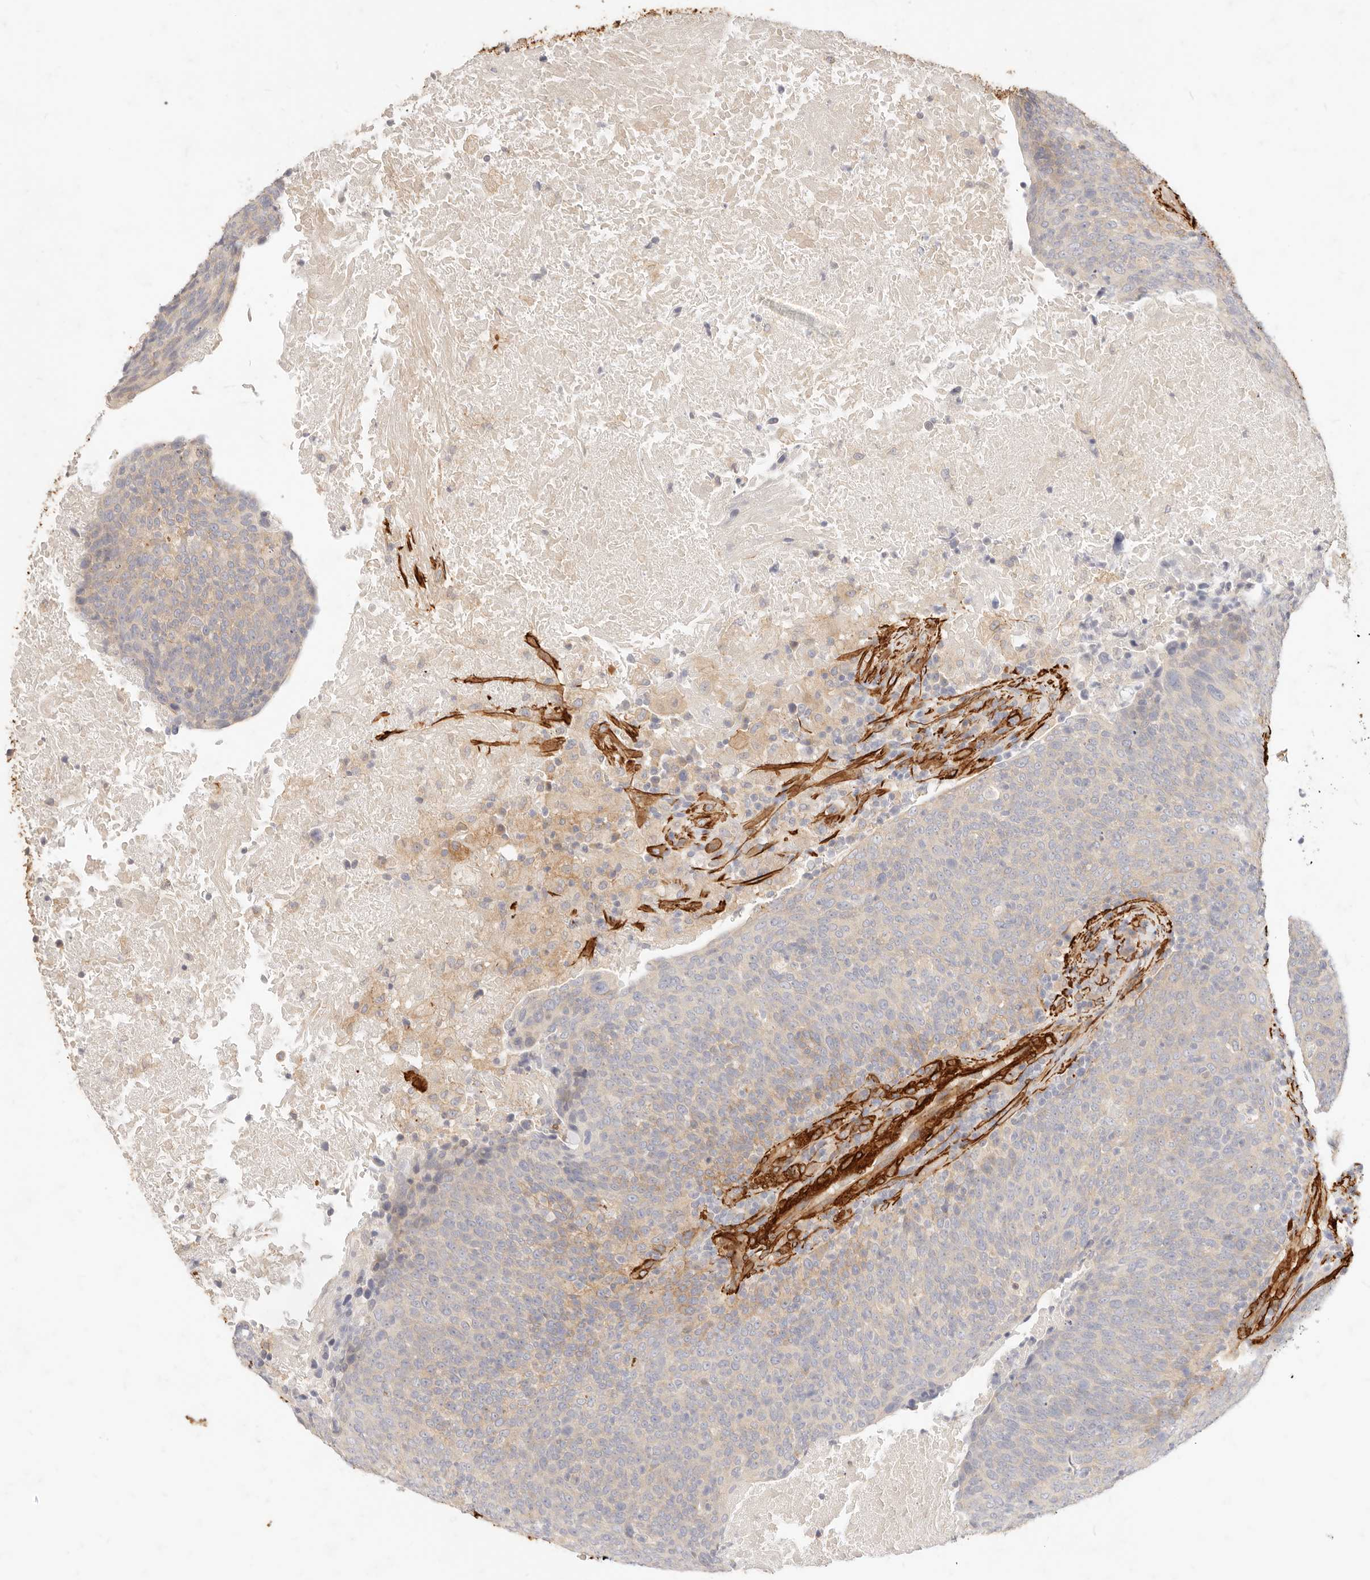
{"staining": {"intensity": "negative", "quantity": "none", "location": "none"}, "tissue": "head and neck cancer", "cell_type": "Tumor cells", "image_type": "cancer", "snomed": [{"axis": "morphology", "description": "Squamous cell carcinoma, NOS"}, {"axis": "morphology", "description": "Squamous cell carcinoma, metastatic, NOS"}, {"axis": "topography", "description": "Lymph node"}, {"axis": "topography", "description": "Head-Neck"}], "caption": "Tumor cells show no significant positivity in head and neck cancer.", "gene": "TMTC2", "patient": {"sex": "male", "age": 62}}